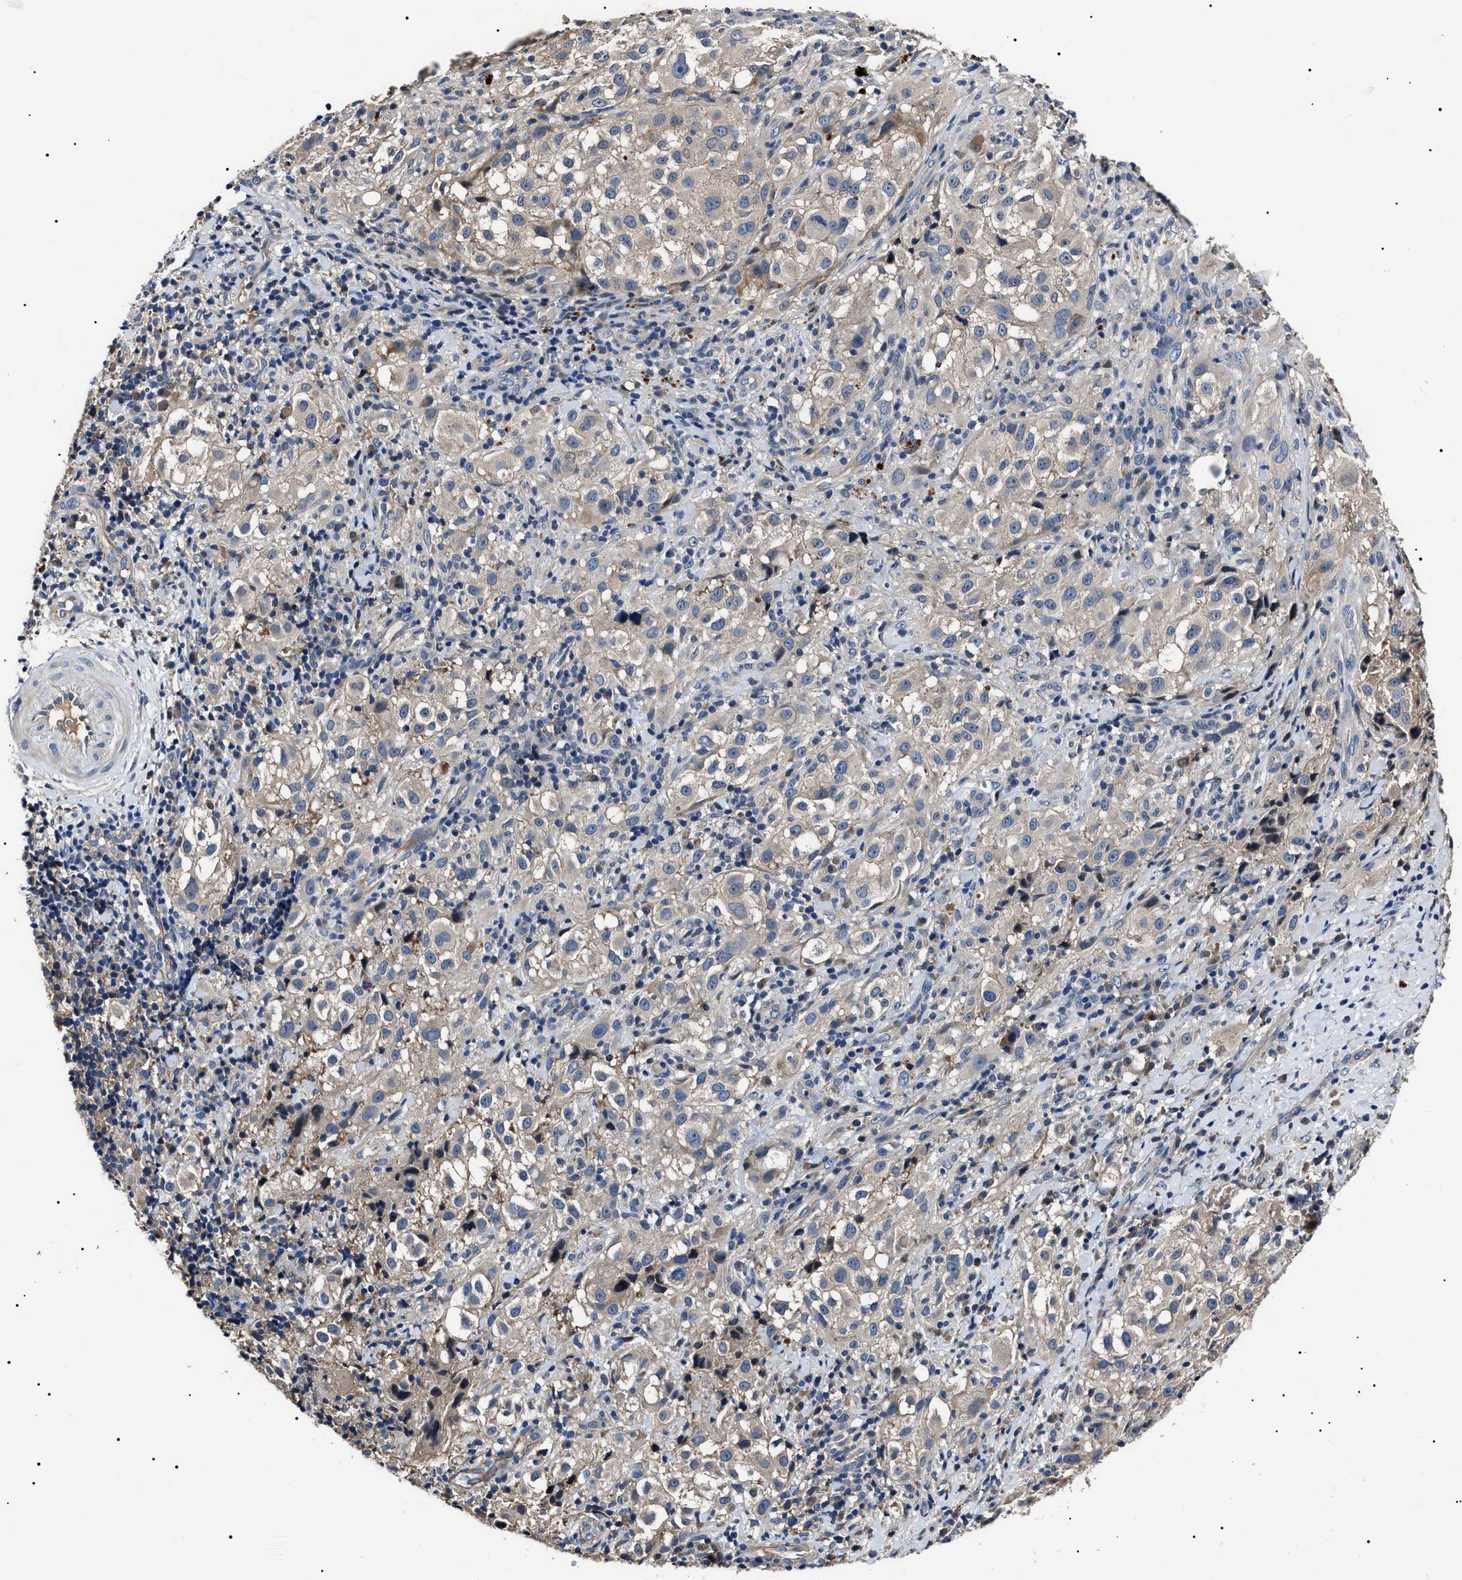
{"staining": {"intensity": "negative", "quantity": "none", "location": "none"}, "tissue": "melanoma", "cell_type": "Tumor cells", "image_type": "cancer", "snomed": [{"axis": "morphology", "description": "Necrosis, NOS"}, {"axis": "morphology", "description": "Malignant melanoma, NOS"}, {"axis": "topography", "description": "Skin"}], "caption": "Melanoma stained for a protein using immunohistochemistry exhibits no positivity tumor cells.", "gene": "IFT81", "patient": {"sex": "female", "age": 87}}